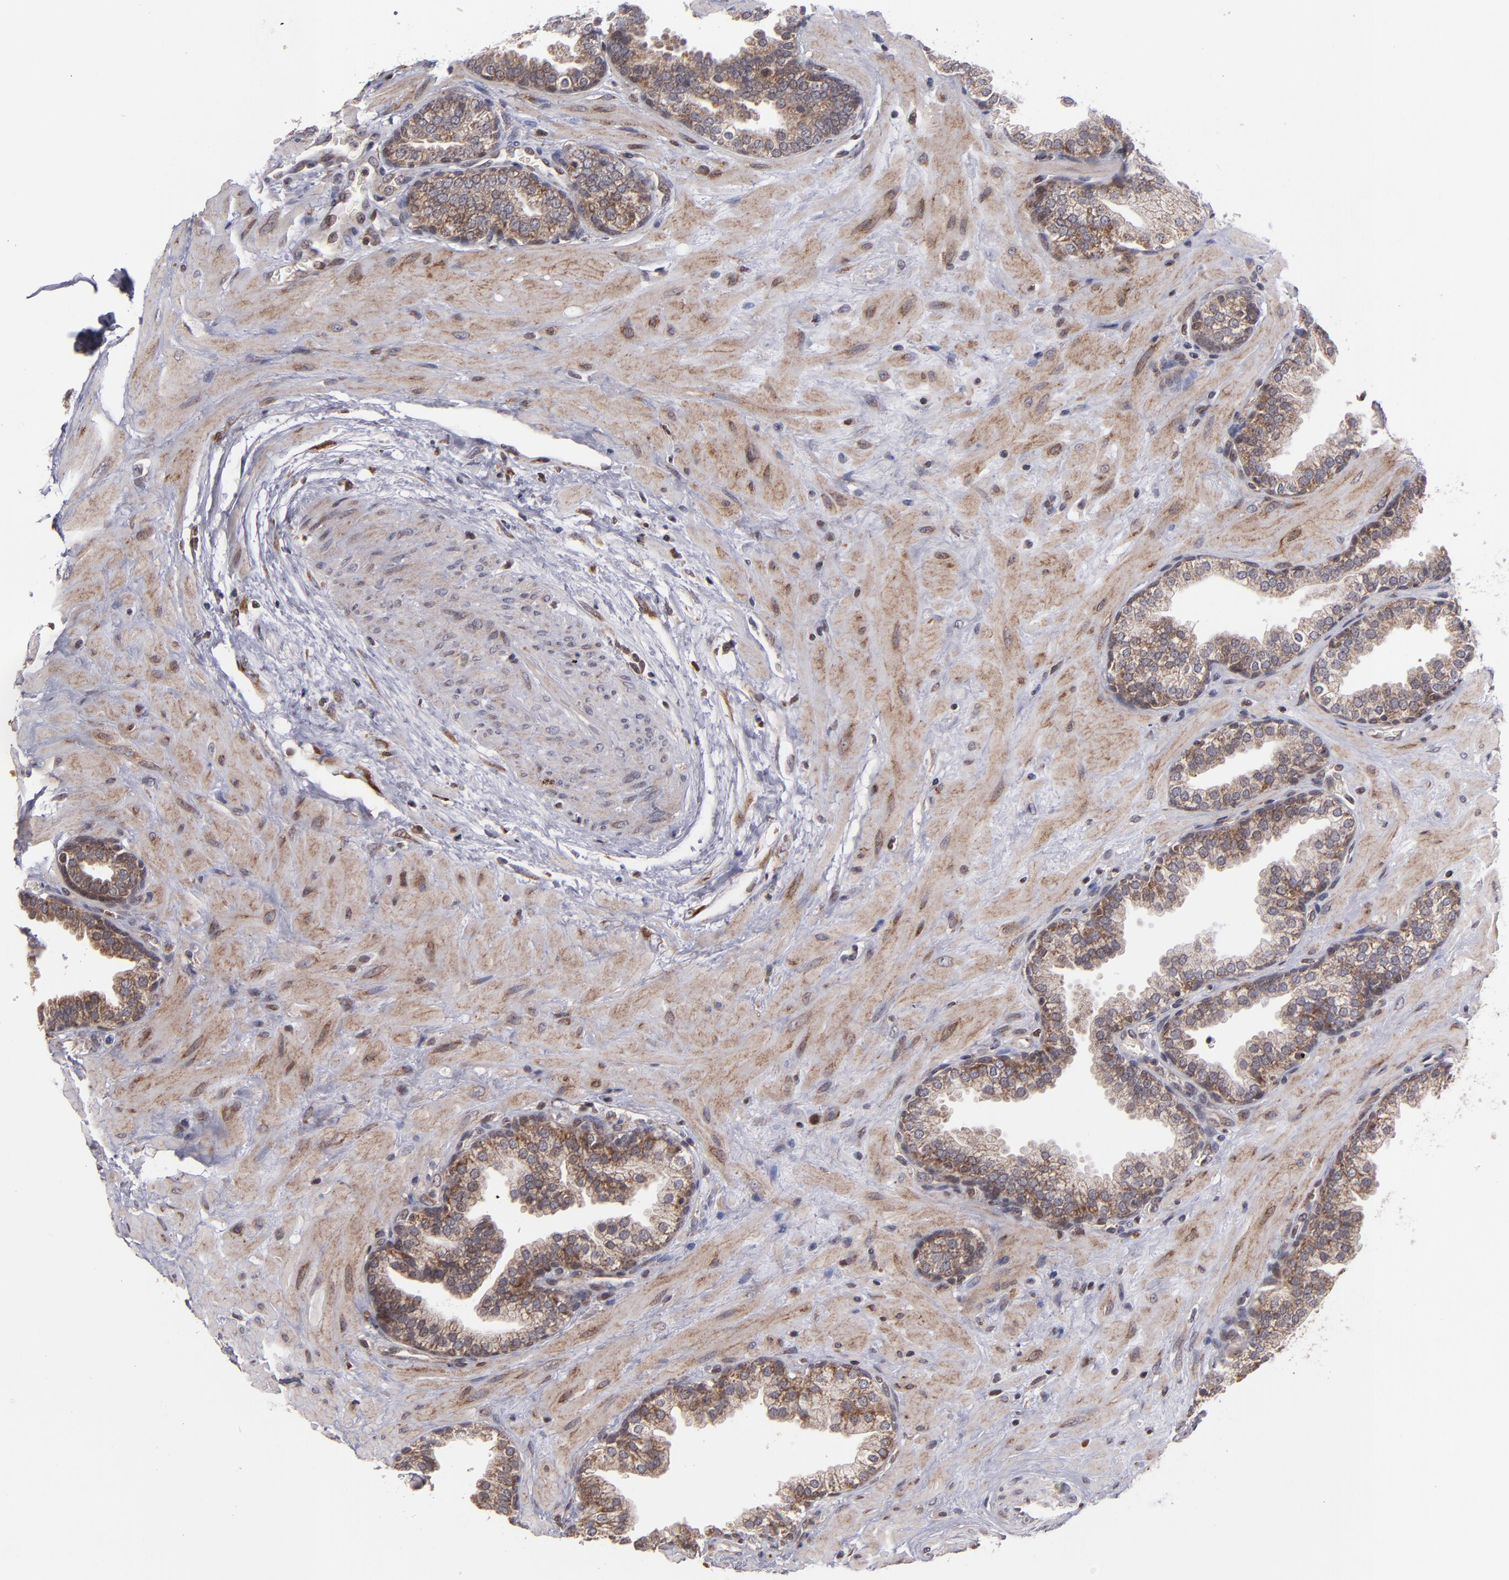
{"staining": {"intensity": "weak", "quantity": ">75%", "location": "cytoplasmic/membranous"}, "tissue": "prostate", "cell_type": "Glandular cells", "image_type": "normal", "snomed": [{"axis": "morphology", "description": "Normal tissue, NOS"}, {"axis": "topography", "description": "Prostate"}], "caption": "Protein staining of normal prostate reveals weak cytoplasmic/membranous expression in approximately >75% of glandular cells.", "gene": "CASP1", "patient": {"sex": "male", "age": 51}}